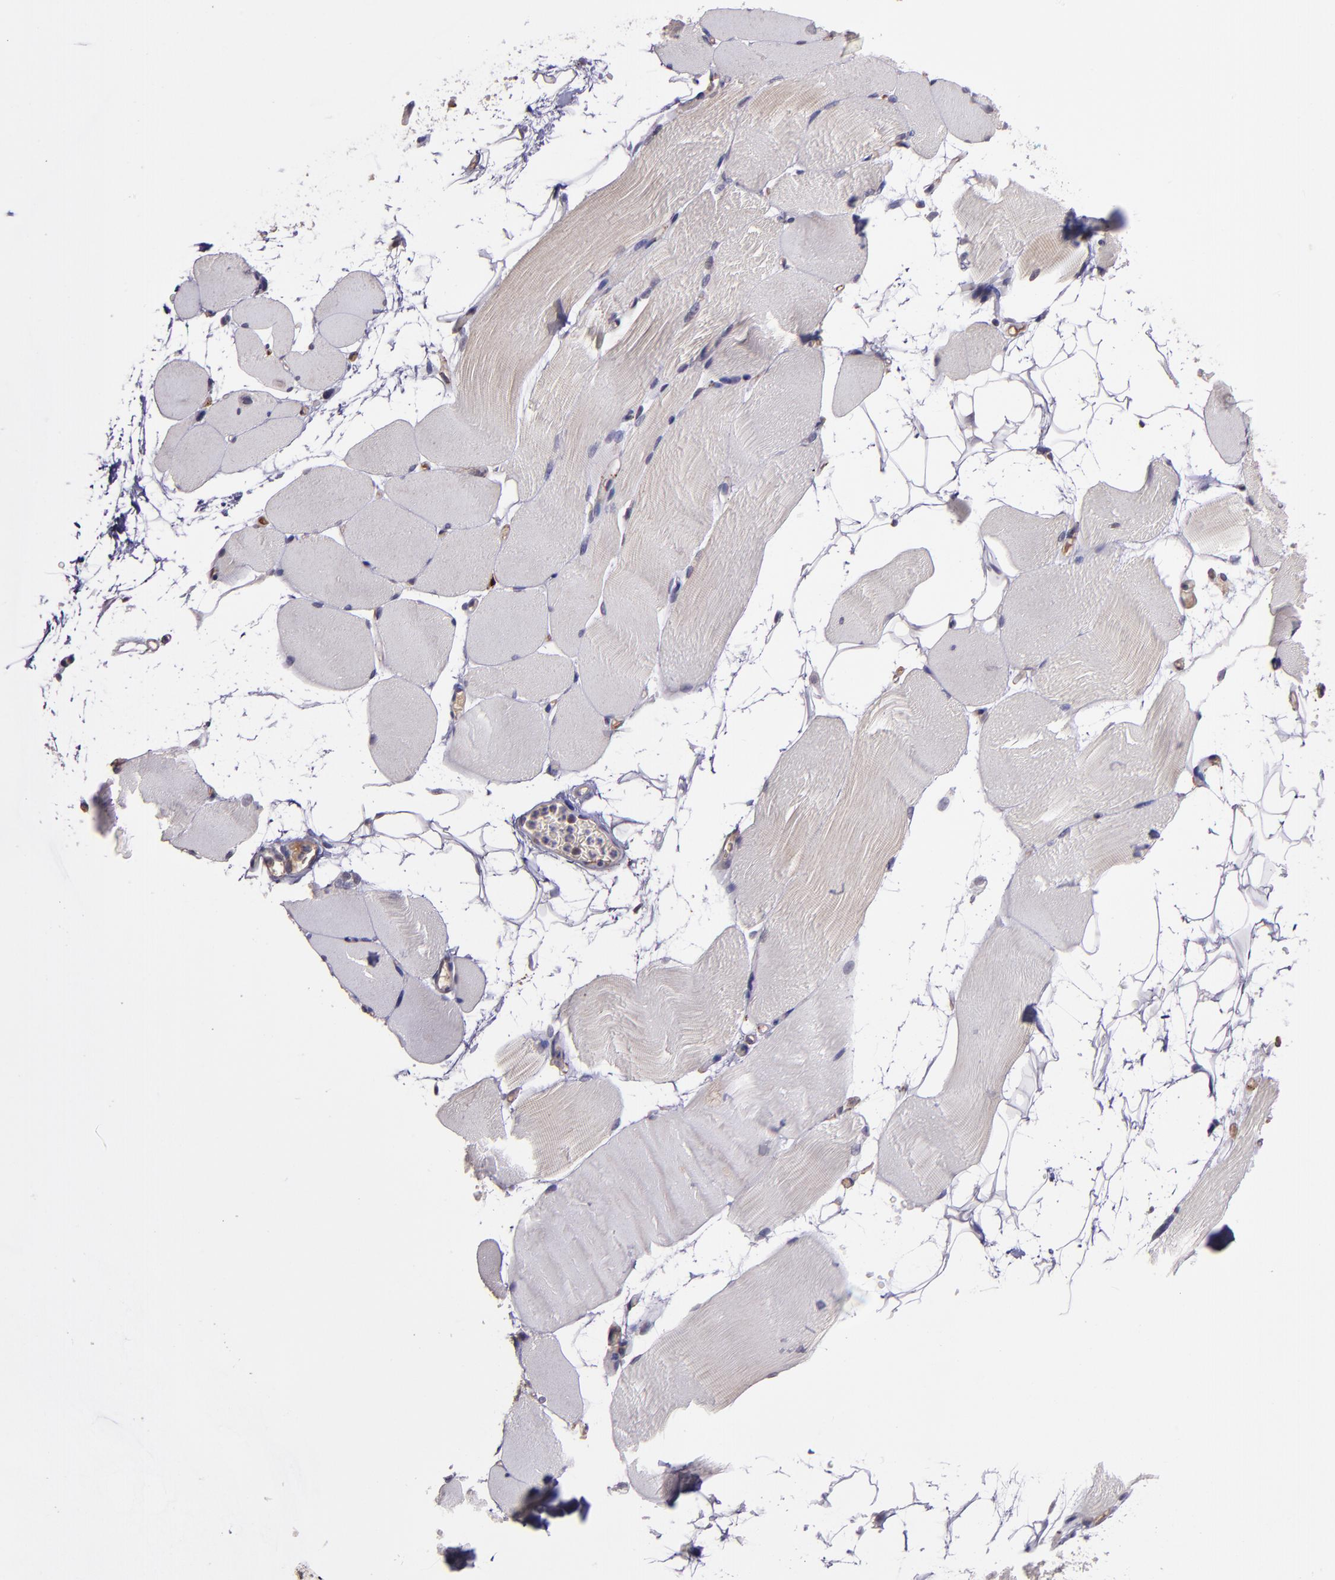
{"staining": {"intensity": "negative", "quantity": "none", "location": "none"}, "tissue": "skeletal muscle", "cell_type": "Myocytes", "image_type": "normal", "snomed": [{"axis": "morphology", "description": "Normal tissue, NOS"}, {"axis": "topography", "description": "Skeletal muscle"}, {"axis": "topography", "description": "Parathyroid gland"}], "caption": "DAB (3,3'-diaminobenzidine) immunohistochemical staining of normal human skeletal muscle demonstrates no significant positivity in myocytes.", "gene": "TAF7L", "patient": {"sex": "female", "age": 37}}